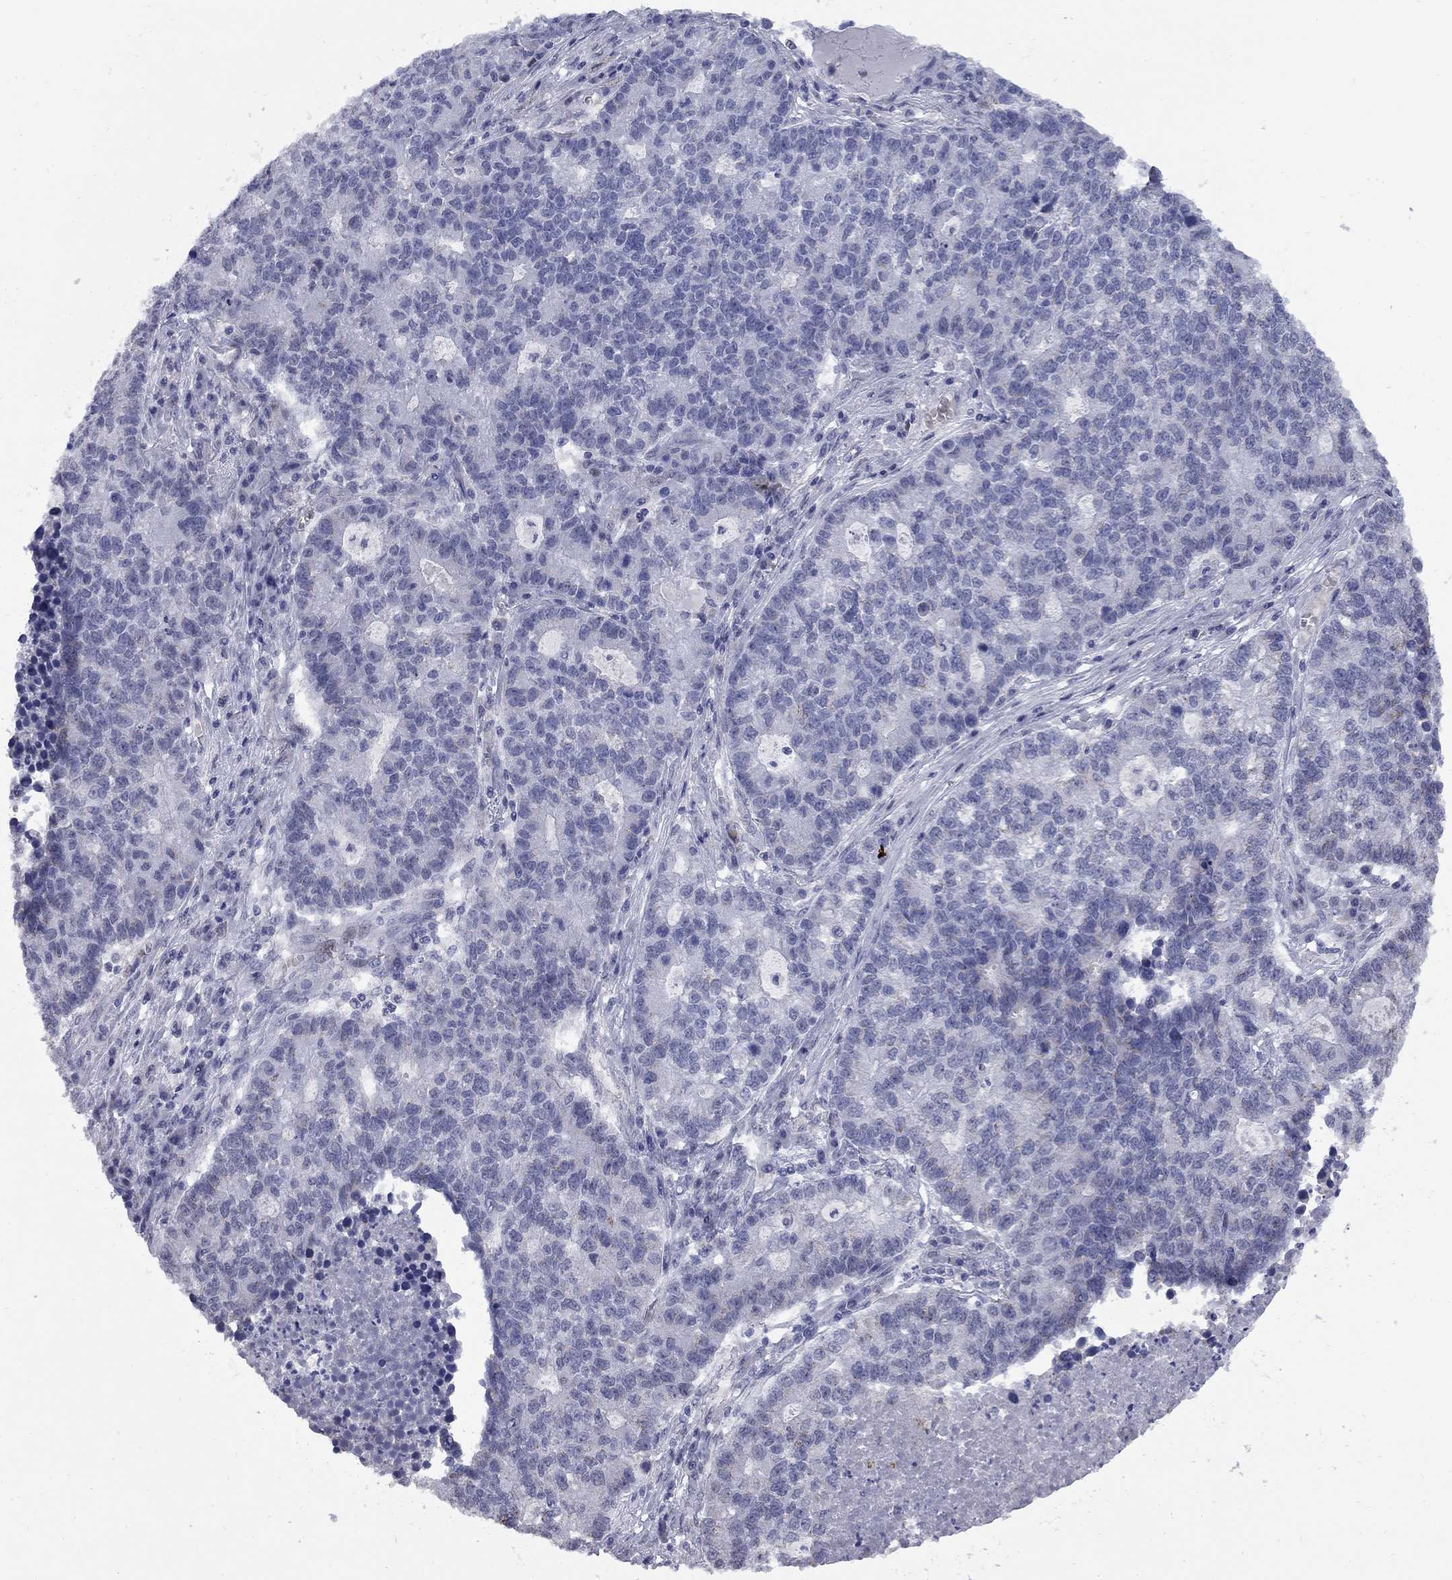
{"staining": {"intensity": "negative", "quantity": "none", "location": "none"}, "tissue": "lung cancer", "cell_type": "Tumor cells", "image_type": "cancer", "snomed": [{"axis": "morphology", "description": "Adenocarcinoma, NOS"}, {"axis": "topography", "description": "Lung"}], "caption": "Immunohistochemistry of human lung cancer exhibits no staining in tumor cells.", "gene": "HTR4", "patient": {"sex": "male", "age": 57}}